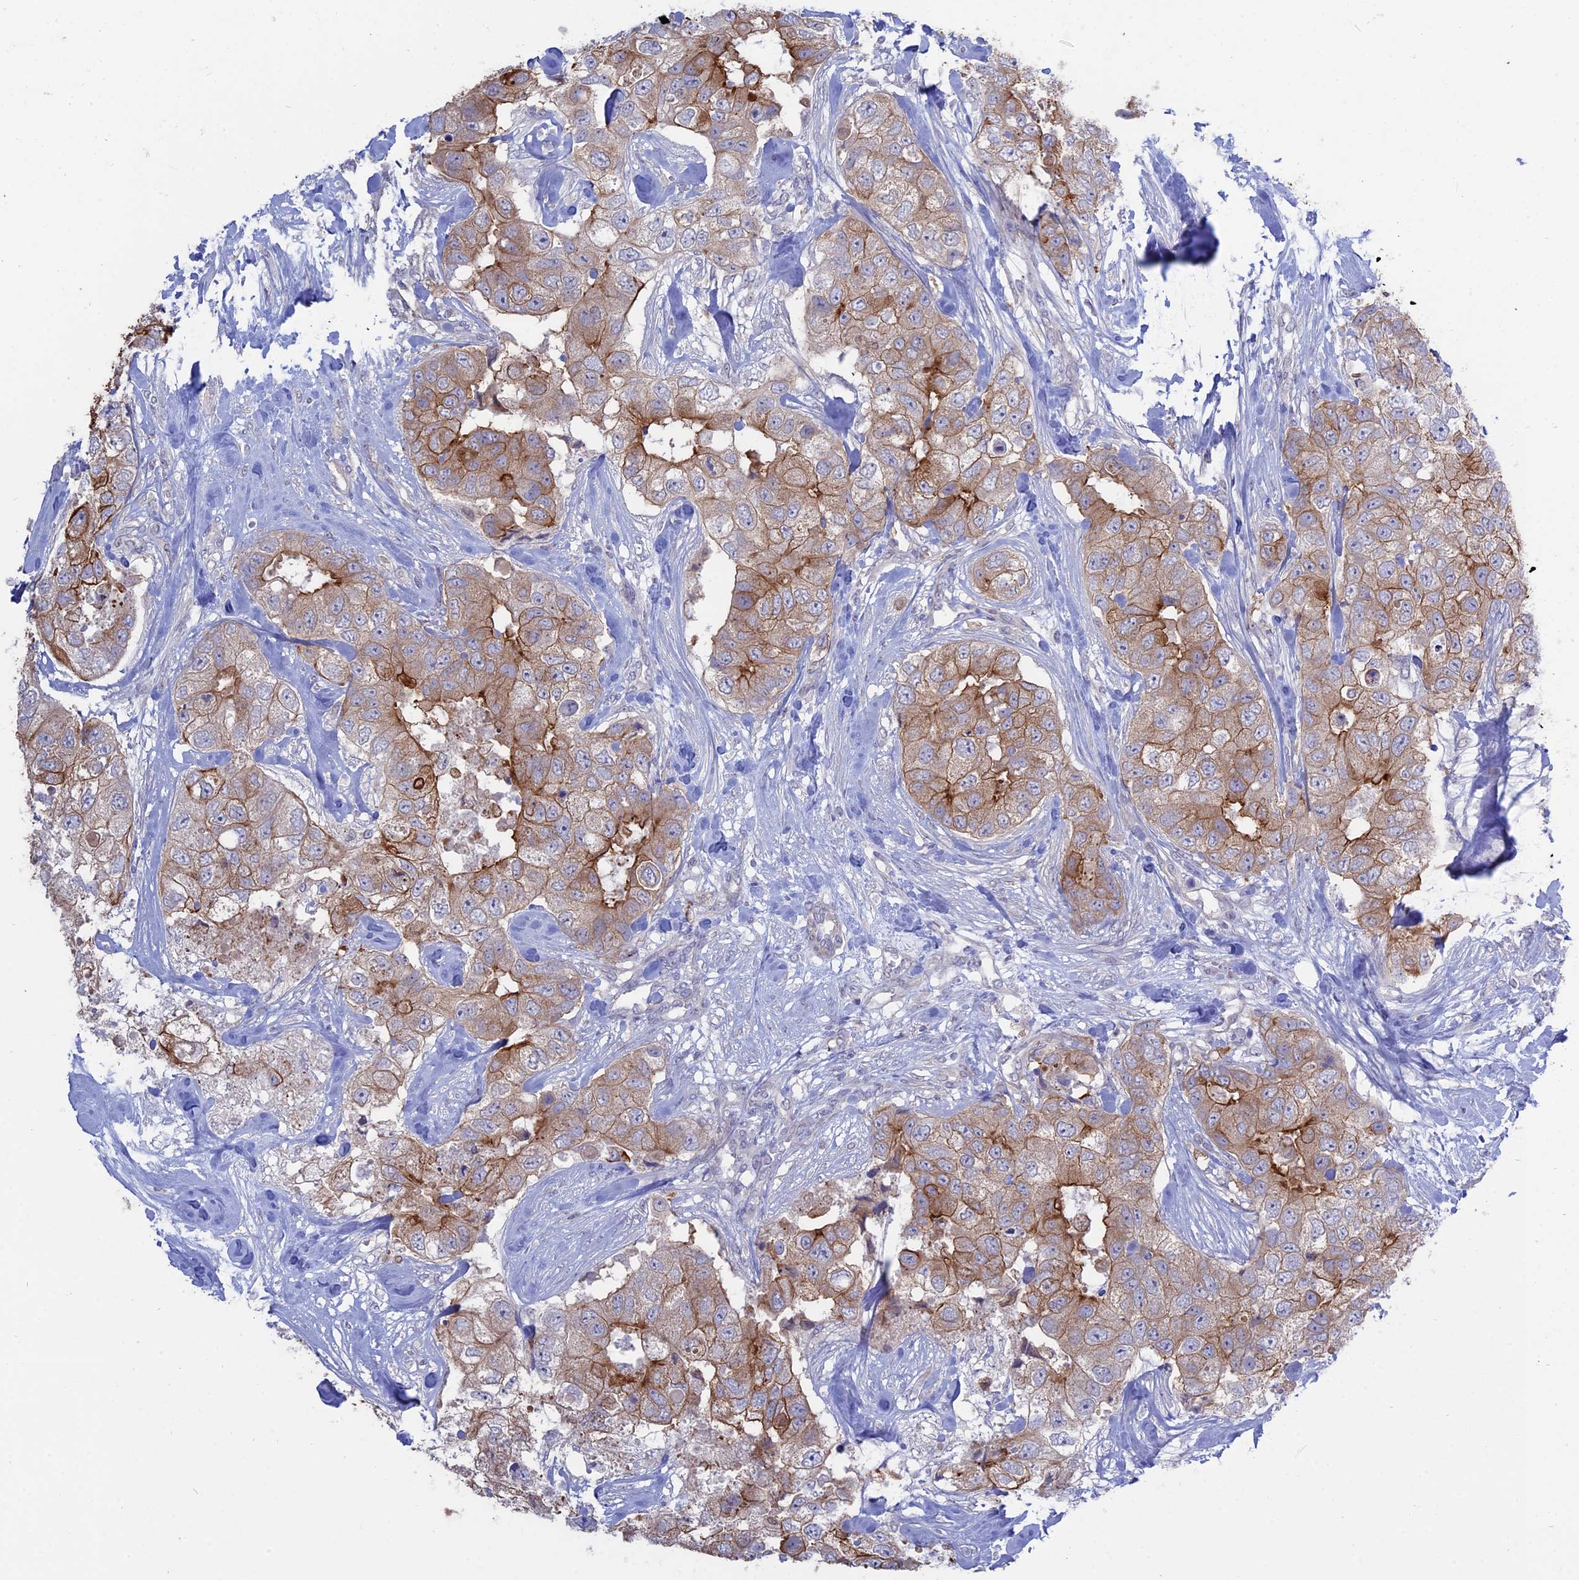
{"staining": {"intensity": "strong", "quantity": "25%-75%", "location": "cytoplasmic/membranous"}, "tissue": "breast cancer", "cell_type": "Tumor cells", "image_type": "cancer", "snomed": [{"axis": "morphology", "description": "Duct carcinoma"}, {"axis": "topography", "description": "Breast"}], "caption": "Human intraductal carcinoma (breast) stained for a protein (brown) shows strong cytoplasmic/membranous positive staining in about 25%-75% of tumor cells.", "gene": "MYO5B", "patient": {"sex": "female", "age": 62}}